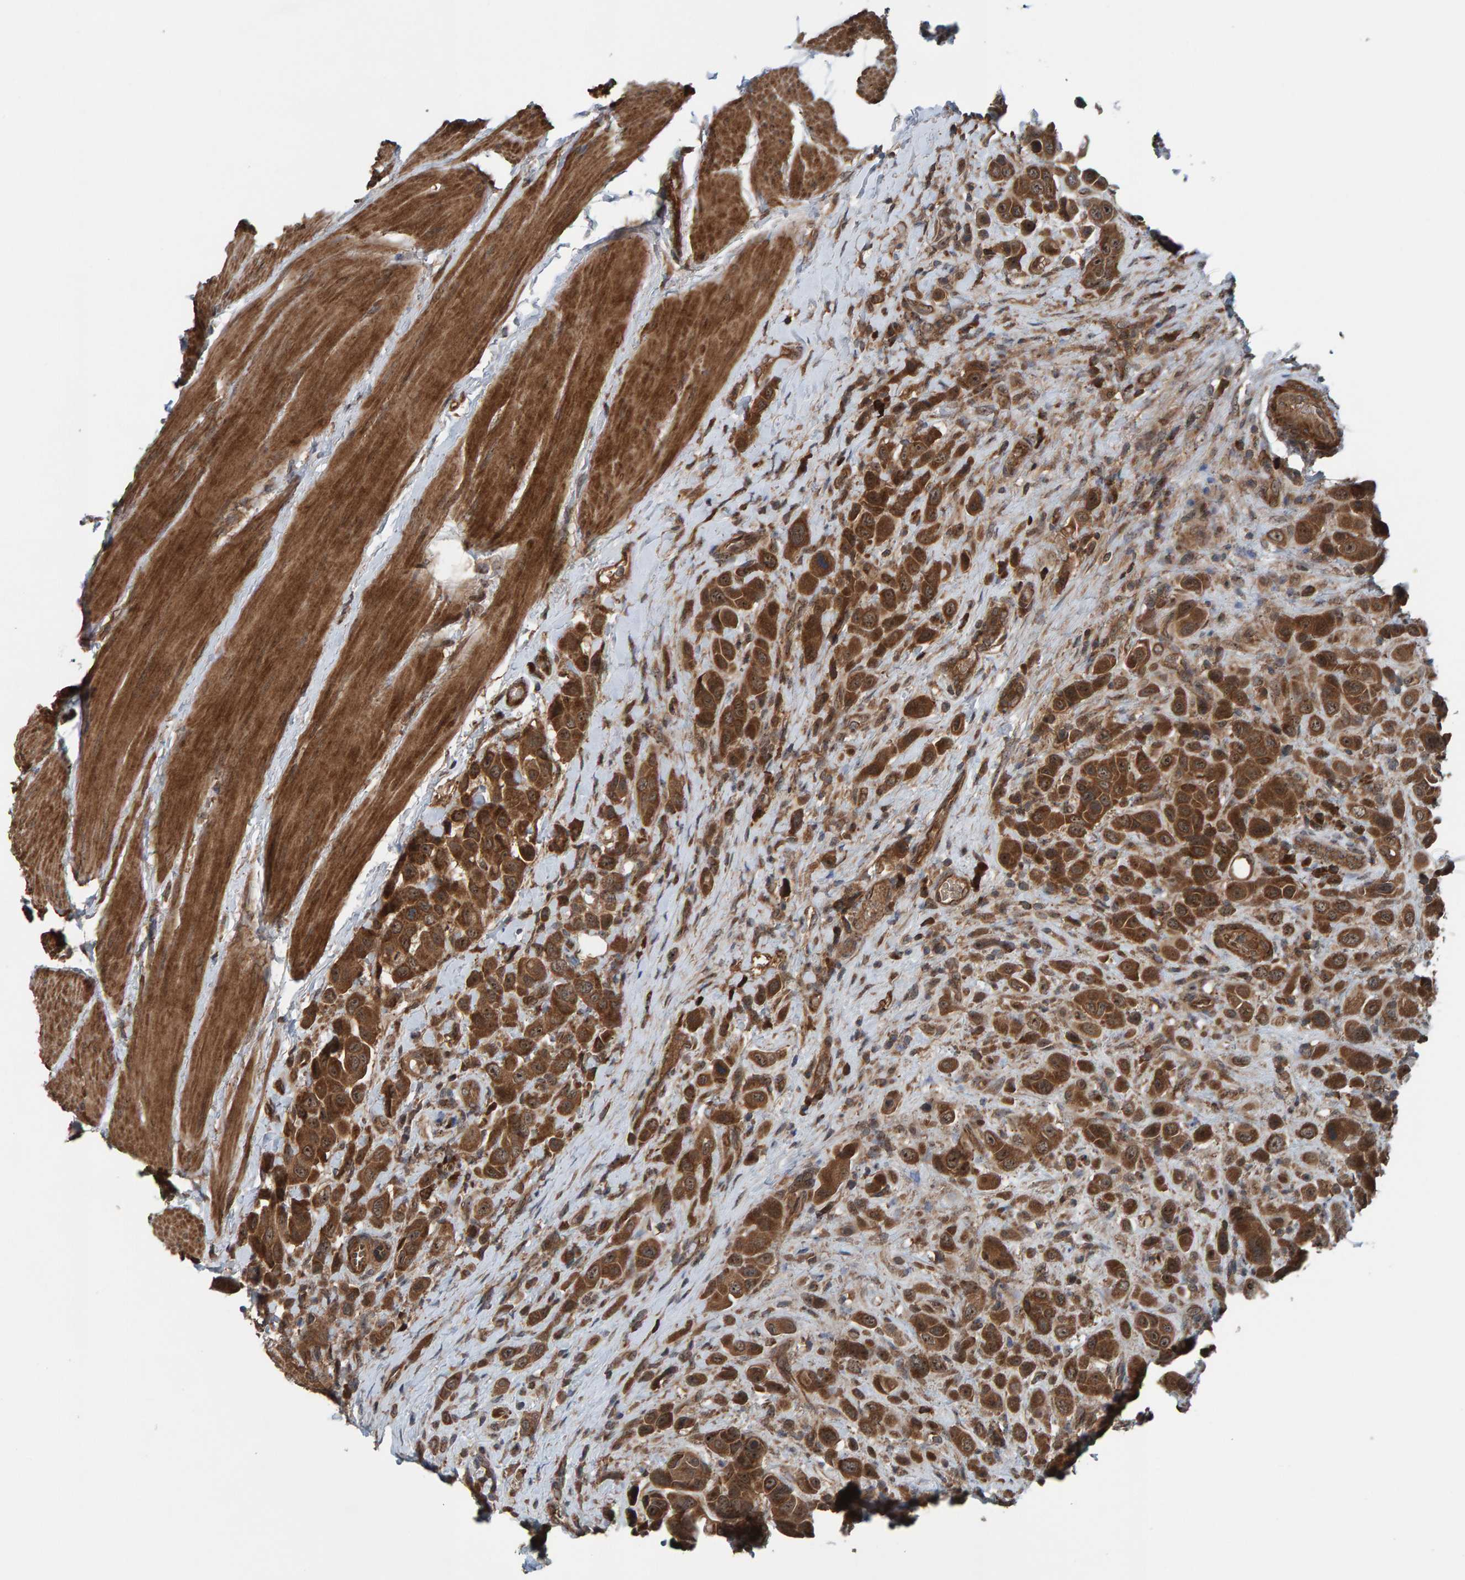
{"staining": {"intensity": "moderate", "quantity": ">75%", "location": "cytoplasmic/membranous"}, "tissue": "urothelial cancer", "cell_type": "Tumor cells", "image_type": "cancer", "snomed": [{"axis": "morphology", "description": "Urothelial carcinoma, High grade"}, {"axis": "topography", "description": "Urinary bladder"}], "caption": "Protein positivity by immunohistochemistry (IHC) displays moderate cytoplasmic/membranous expression in approximately >75% of tumor cells in high-grade urothelial carcinoma. (Brightfield microscopy of DAB IHC at high magnification).", "gene": "CUEDC1", "patient": {"sex": "male", "age": 50}}